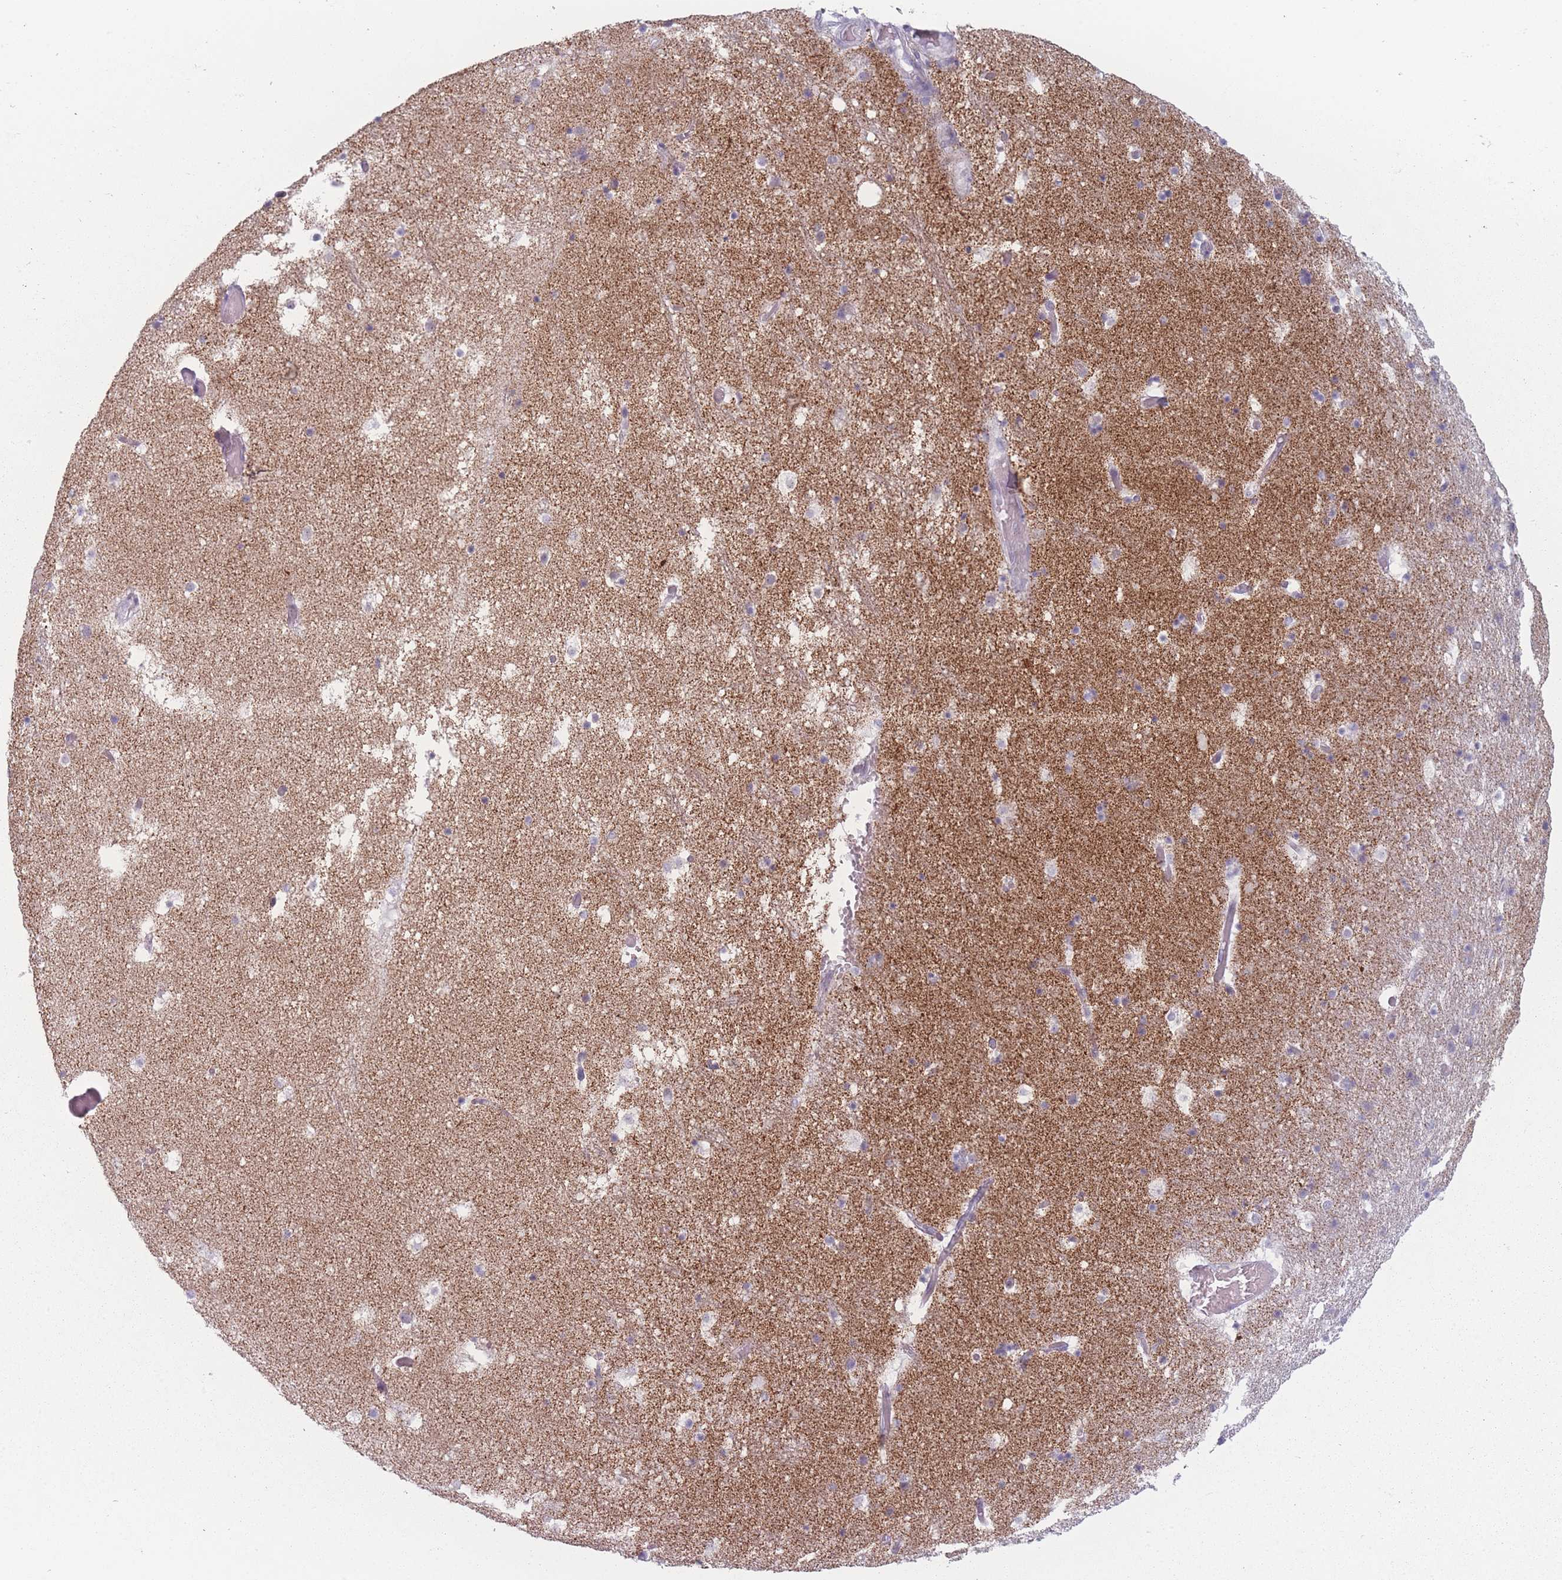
{"staining": {"intensity": "negative", "quantity": "none", "location": "none"}, "tissue": "hippocampus", "cell_type": "Glial cells", "image_type": "normal", "snomed": [{"axis": "morphology", "description": "Normal tissue, NOS"}, {"axis": "topography", "description": "Hippocampus"}], "caption": "Immunohistochemical staining of benign hippocampus displays no significant expression in glial cells.", "gene": "DCHS1", "patient": {"sex": "female", "age": 52}}